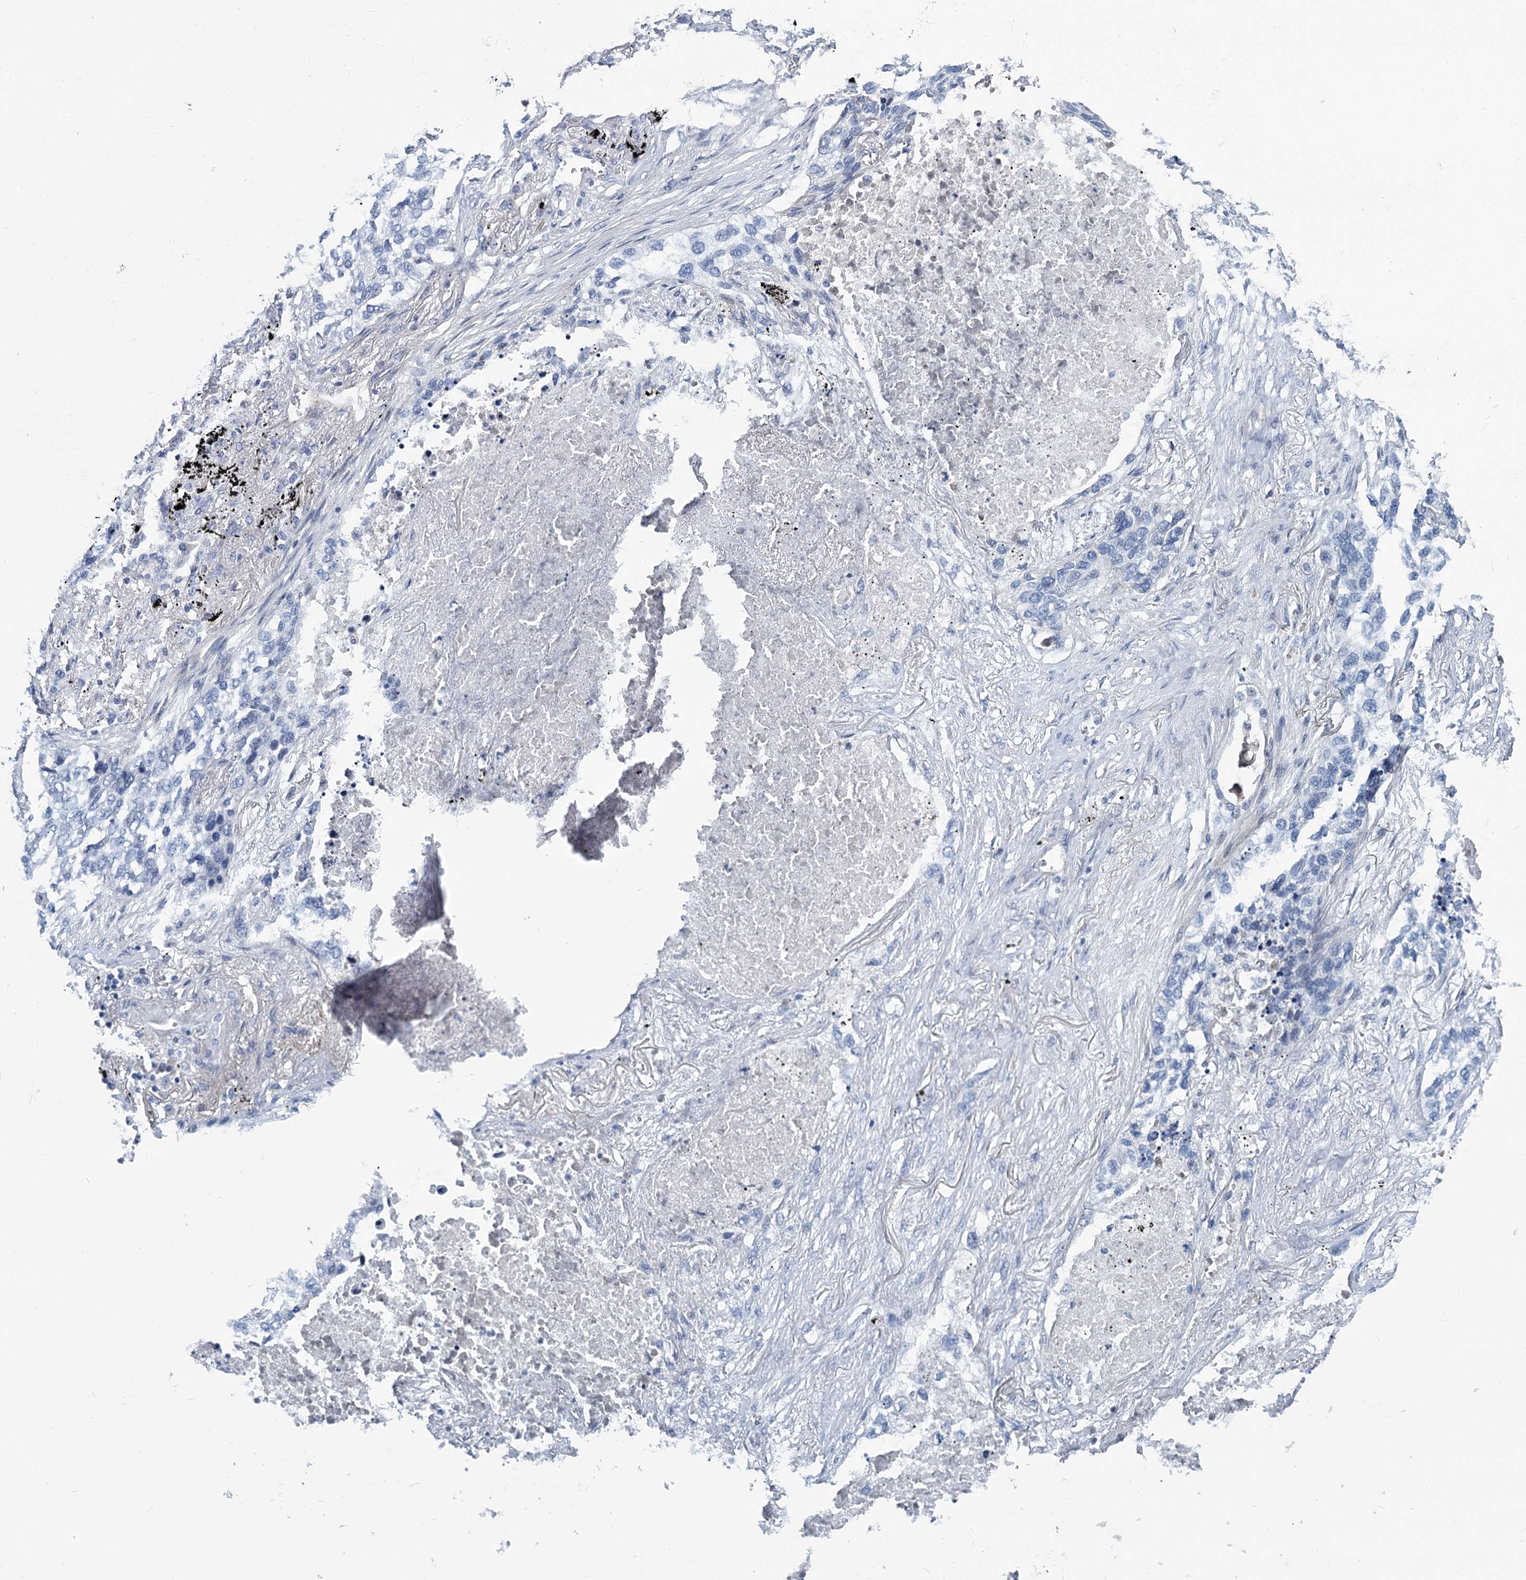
{"staining": {"intensity": "negative", "quantity": "none", "location": "none"}, "tissue": "lung cancer", "cell_type": "Tumor cells", "image_type": "cancer", "snomed": [{"axis": "morphology", "description": "Squamous cell carcinoma, NOS"}, {"axis": "topography", "description": "Lung"}], "caption": "Immunohistochemistry (IHC) micrograph of neoplastic tissue: human lung squamous cell carcinoma stained with DAB (3,3'-diaminobenzidine) displays no significant protein staining in tumor cells.", "gene": "CHDH", "patient": {"sex": "female", "age": 63}}